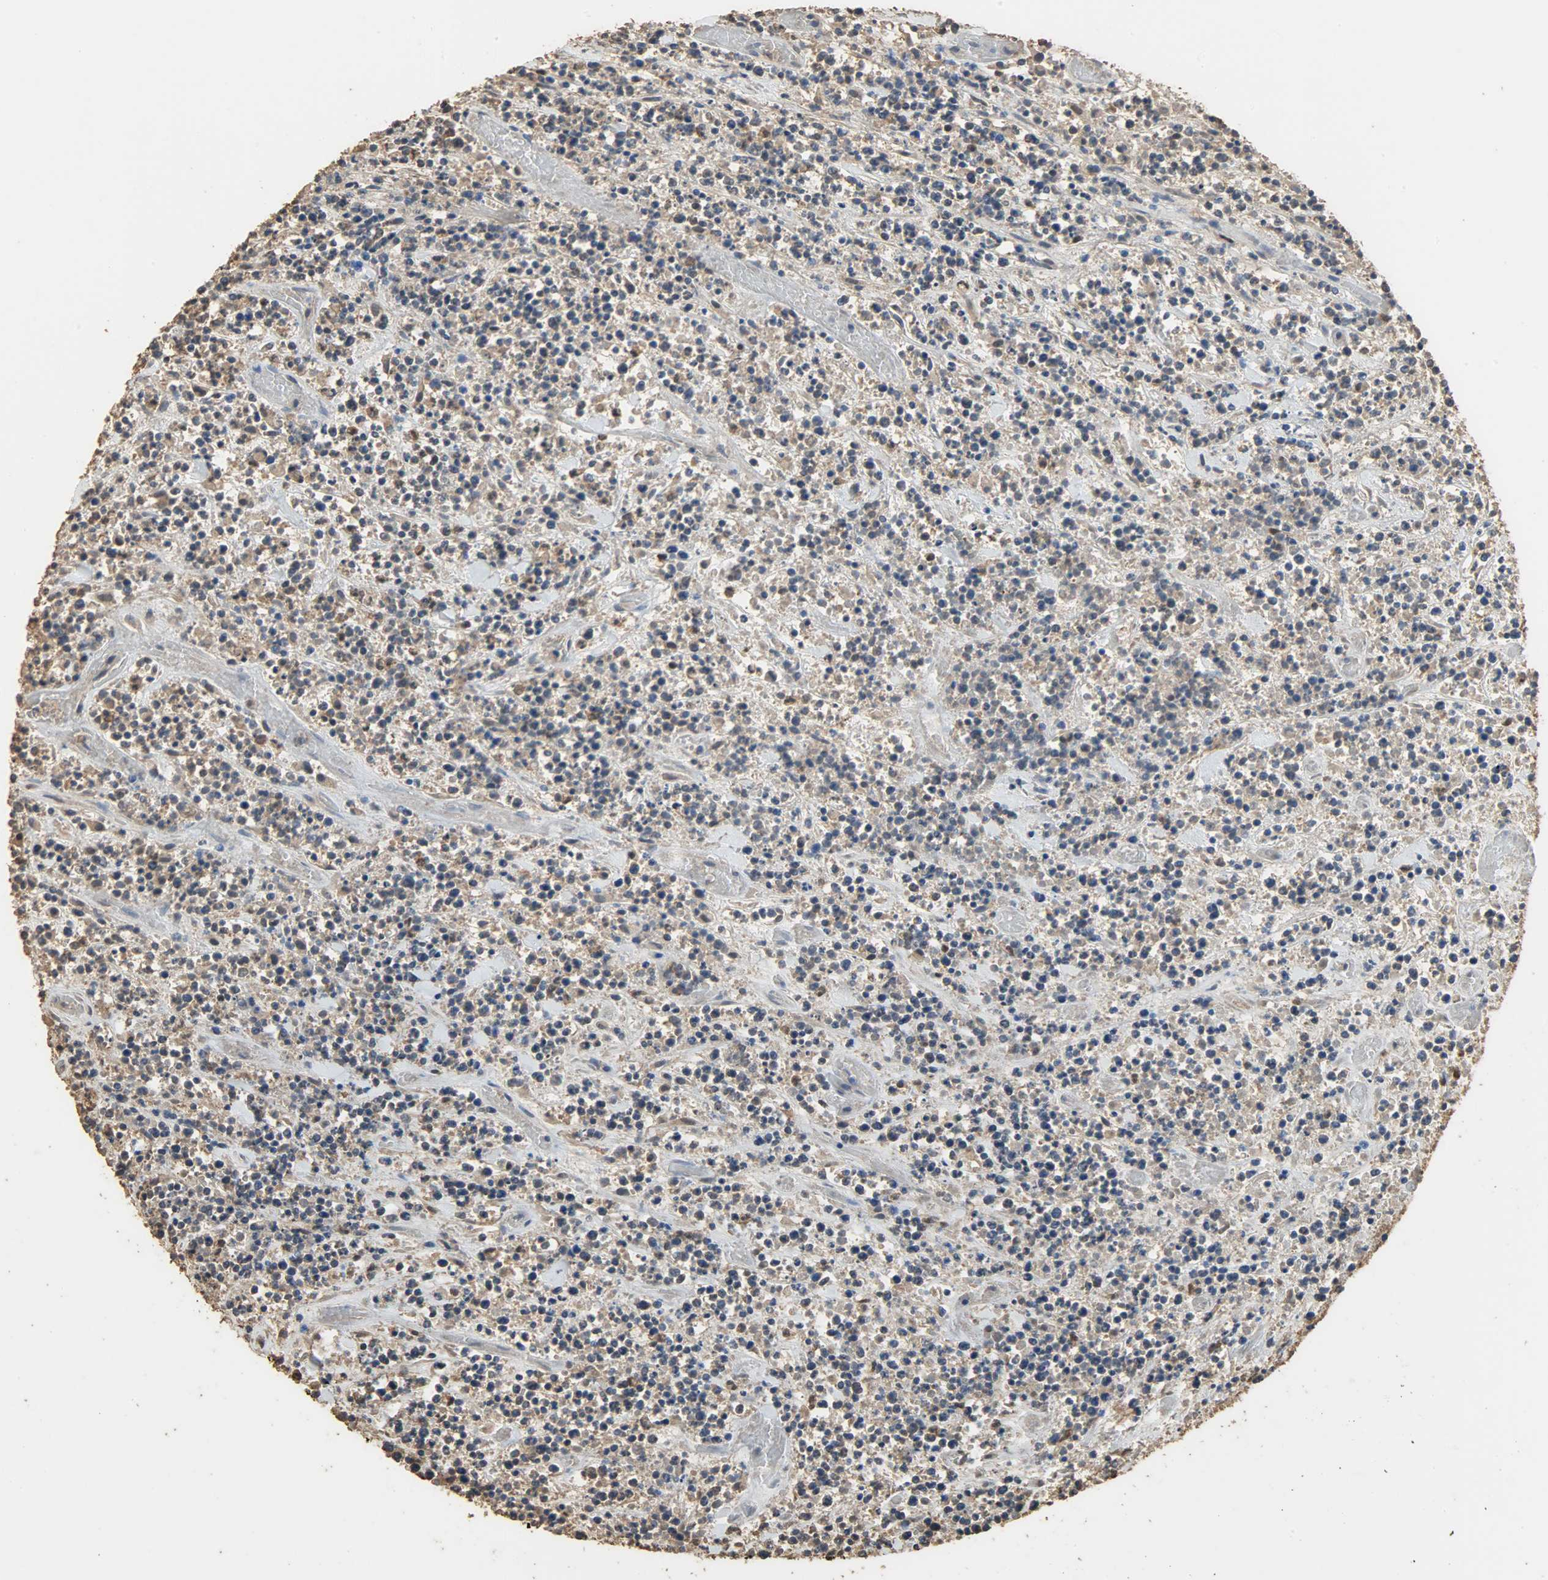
{"staining": {"intensity": "moderate", "quantity": "25%-75%", "location": "cytoplasmic/membranous"}, "tissue": "lymphoma", "cell_type": "Tumor cells", "image_type": "cancer", "snomed": [{"axis": "morphology", "description": "Malignant lymphoma, non-Hodgkin's type, High grade"}, {"axis": "topography", "description": "Soft tissue"}], "caption": "Malignant lymphoma, non-Hodgkin's type (high-grade) was stained to show a protein in brown. There is medium levels of moderate cytoplasmic/membranous staining in about 25%-75% of tumor cells. The protein of interest is stained brown, and the nuclei are stained in blue (DAB (3,3'-diaminobenzidine) IHC with brightfield microscopy, high magnification).", "gene": "CCNT2", "patient": {"sex": "male", "age": 18}}